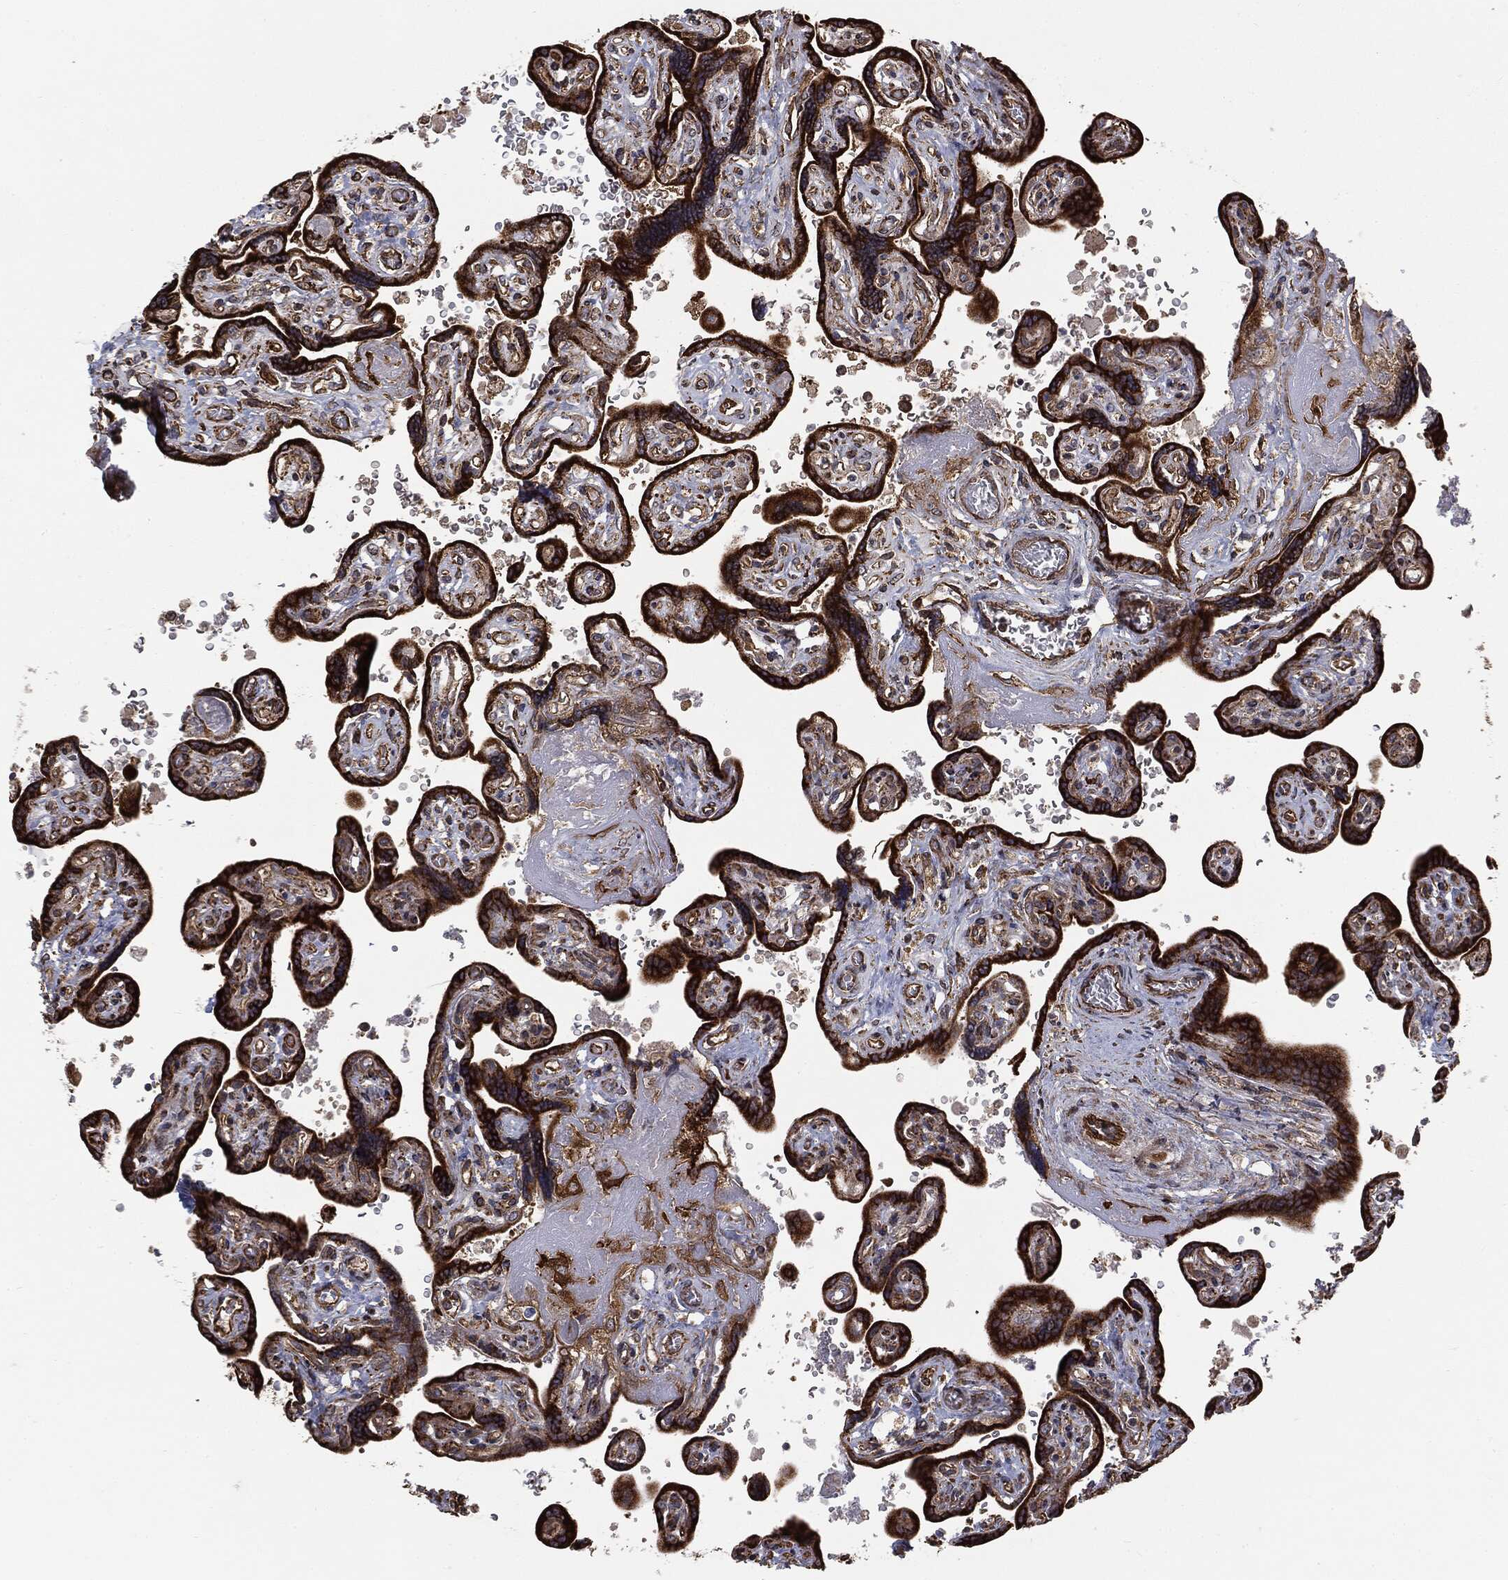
{"staining": {"intensity": "moderate", "quantity": ">75%", "location": "cytoplasmic/membranous"}, "tissue": "placenta", "cell_type": "Decidual cells", "image_type": "normal", "snomed": [{"axis": "morphology", "description": "Normal tissue, NOS"}, {"axis": "topography", "description": "Placenta"}], "caption": "The photomicrograph reveals a brown stain indicating the presence of a protein in the cytoplasmic/membranous of decidual cells in placenta.", "gene": "CYLD", "patient": {"sex": "female", "age": 32}}